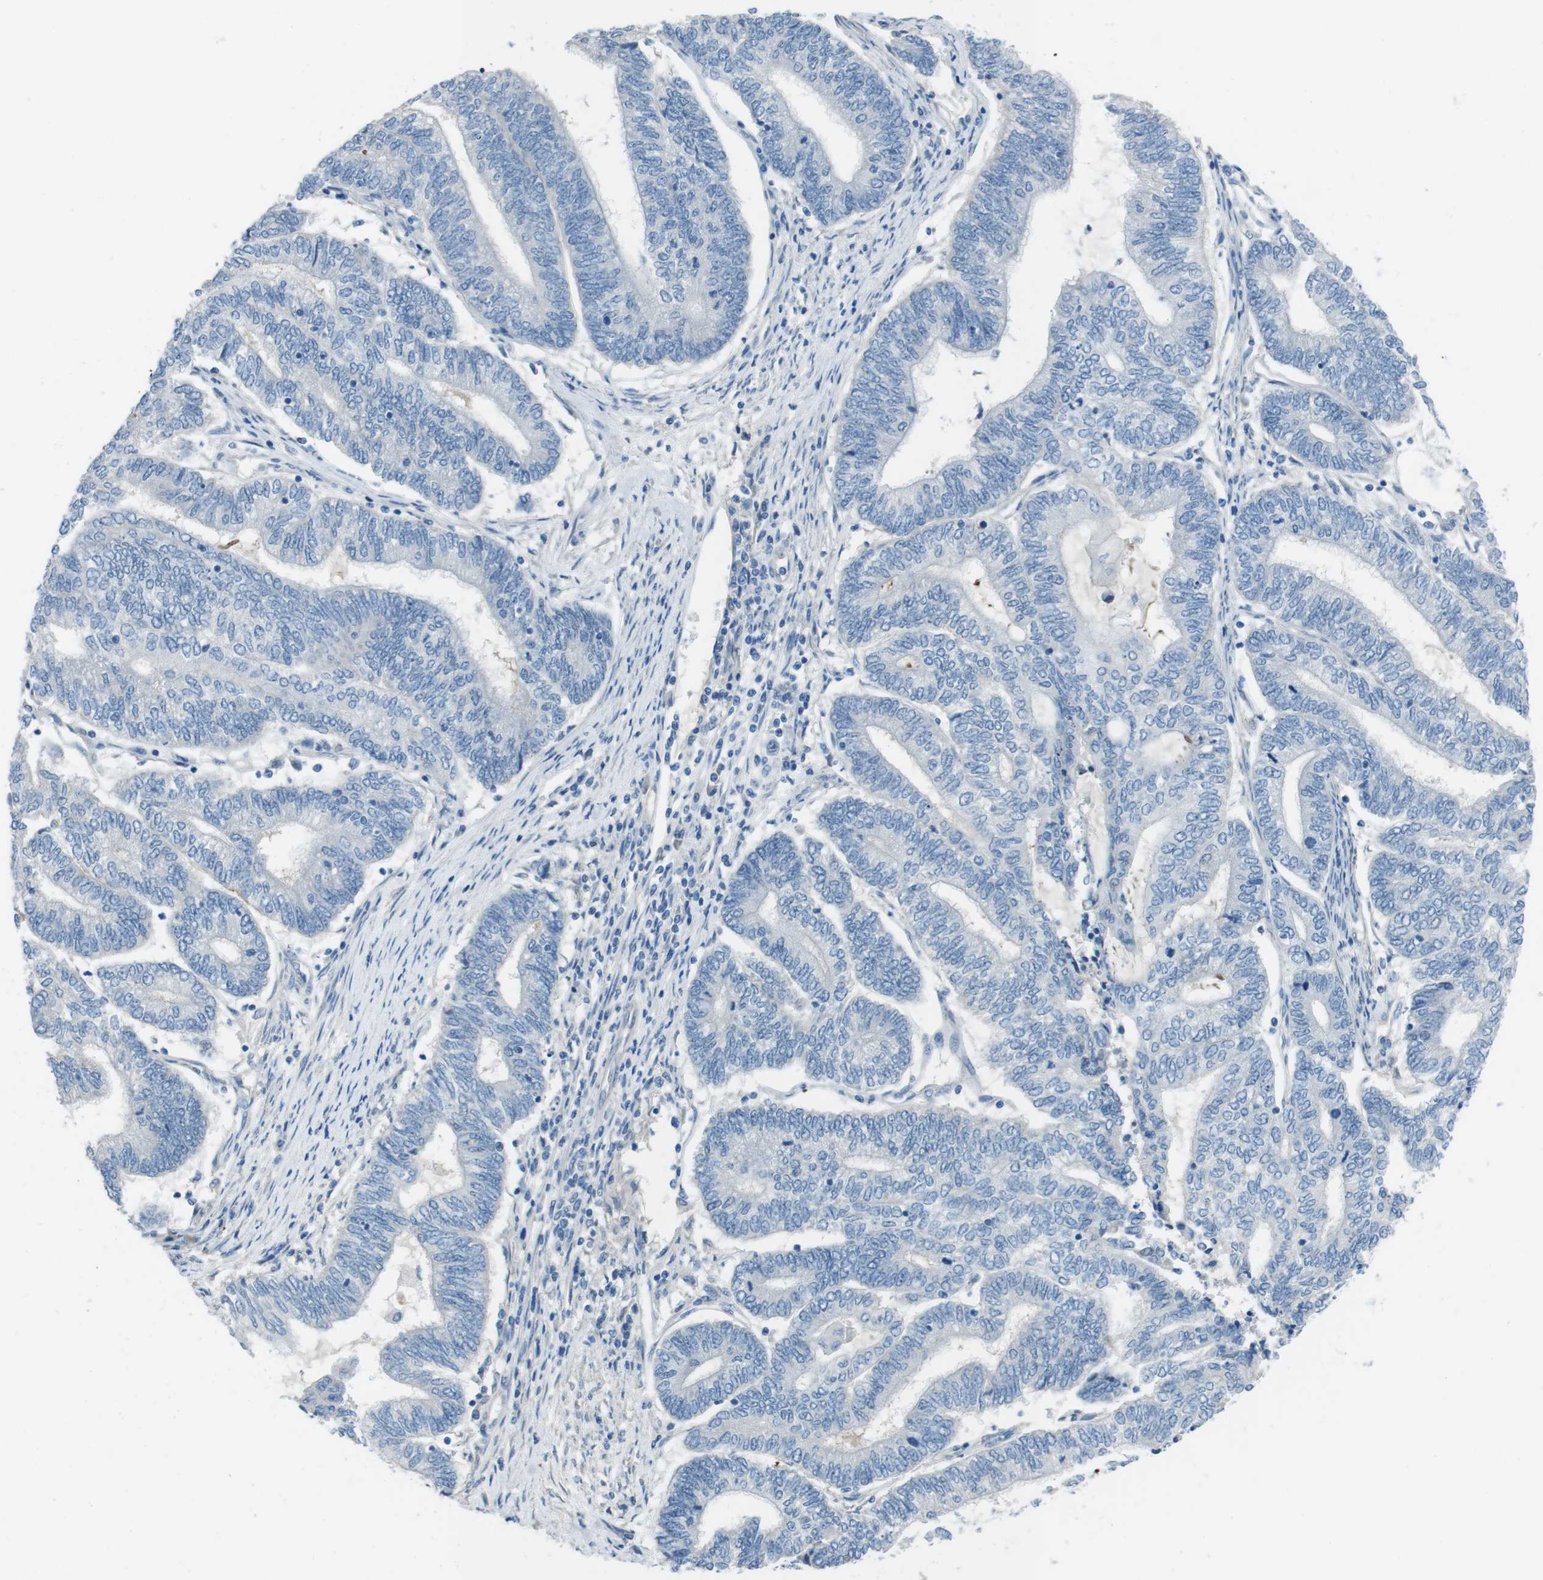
{"staining": {"intensity": "negative", "quantity": "none", "location": "none"}, "tissue": "endometrial cancer", "cell_type": "Tumor cells", "image_type": "cancer", "snomed": [{"axis": "morphology", "description": "Adenocarcinoma, NOS"}, {"axis": "topography", "description": "Uterus"}, {"axis": "topography", "description": "Endometrium"}], "caption": "This histopathology image is of endometrial adenocarcinoma stained with immunohistochemistry (IHC) to label a protein in brown with the nuclei are counter-stained blue. There is no staining in tumor cells. (Brightfield microscopy of DAB IHC at high magnification).", "gene": "CYP2C8", "patient": {"sex": "female", "age": 70}}